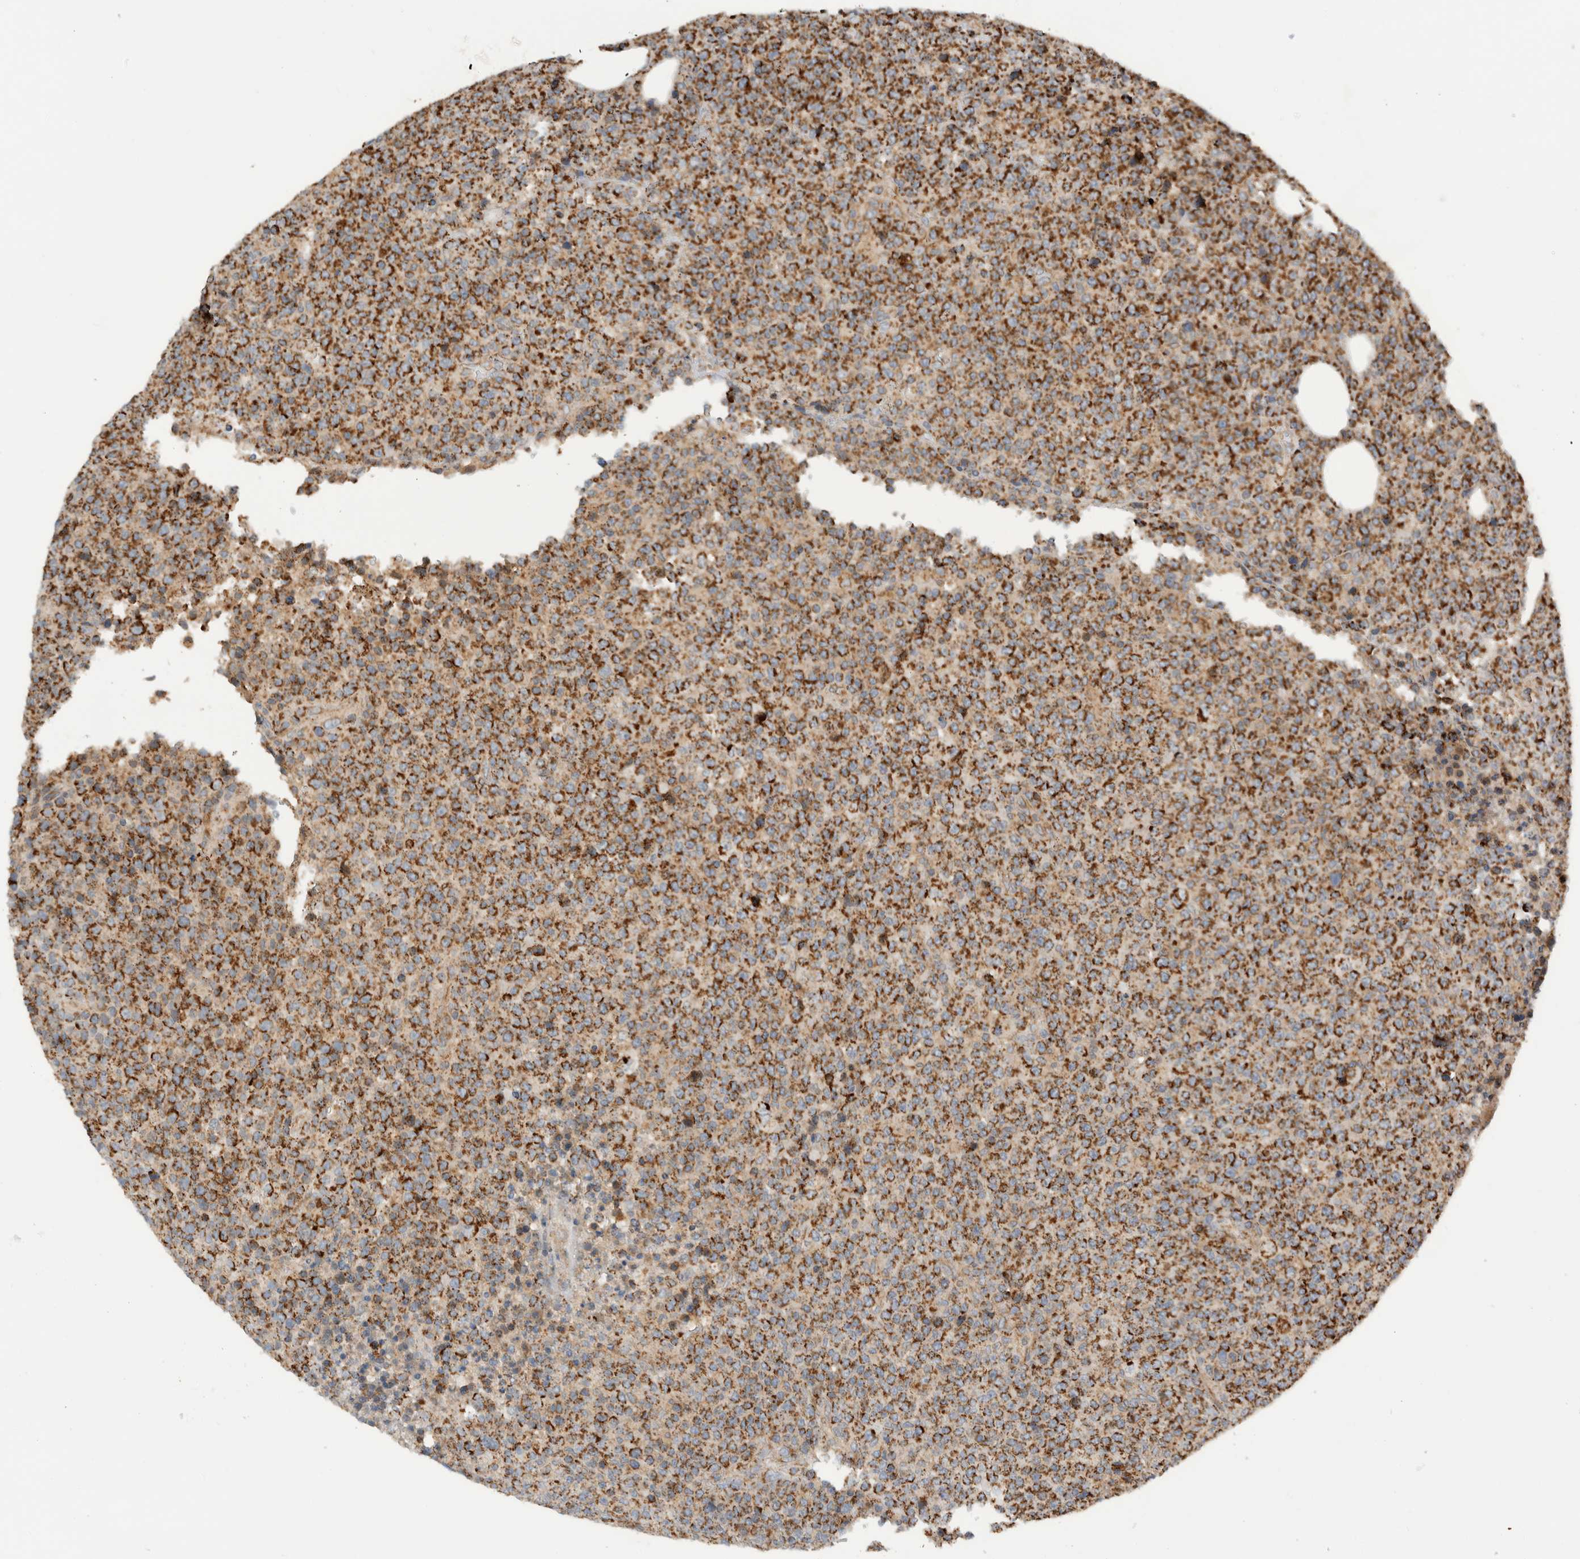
{"staining": {"intensity": "strong", "quantity": ">75%", "location": "cytoplasmic/membranous"}, "tissue": "lymphoma", "cell_type": "Tumor cells", "image_type": "cancer", "snomed": [{"axis": "morphology", "description": "Malignant lymphoma, non-Hodgkin's type, High grade"}, {"axis": "topography", "description": "Lymph node"}], "caption": "Protein staining of lymphoma tissue shows strong cytoplasmic/membranous expression in approximately >75% of tumor cells. The staining was performed using DAB (3,3'-diaminobenzidine) to visualize the protein expression in brown, while the nuclei were stained in blue with hematoxylin (Magnification: 20x).", "gene": "AMPD1", "patient": {"sex": "male", "age": 13}}